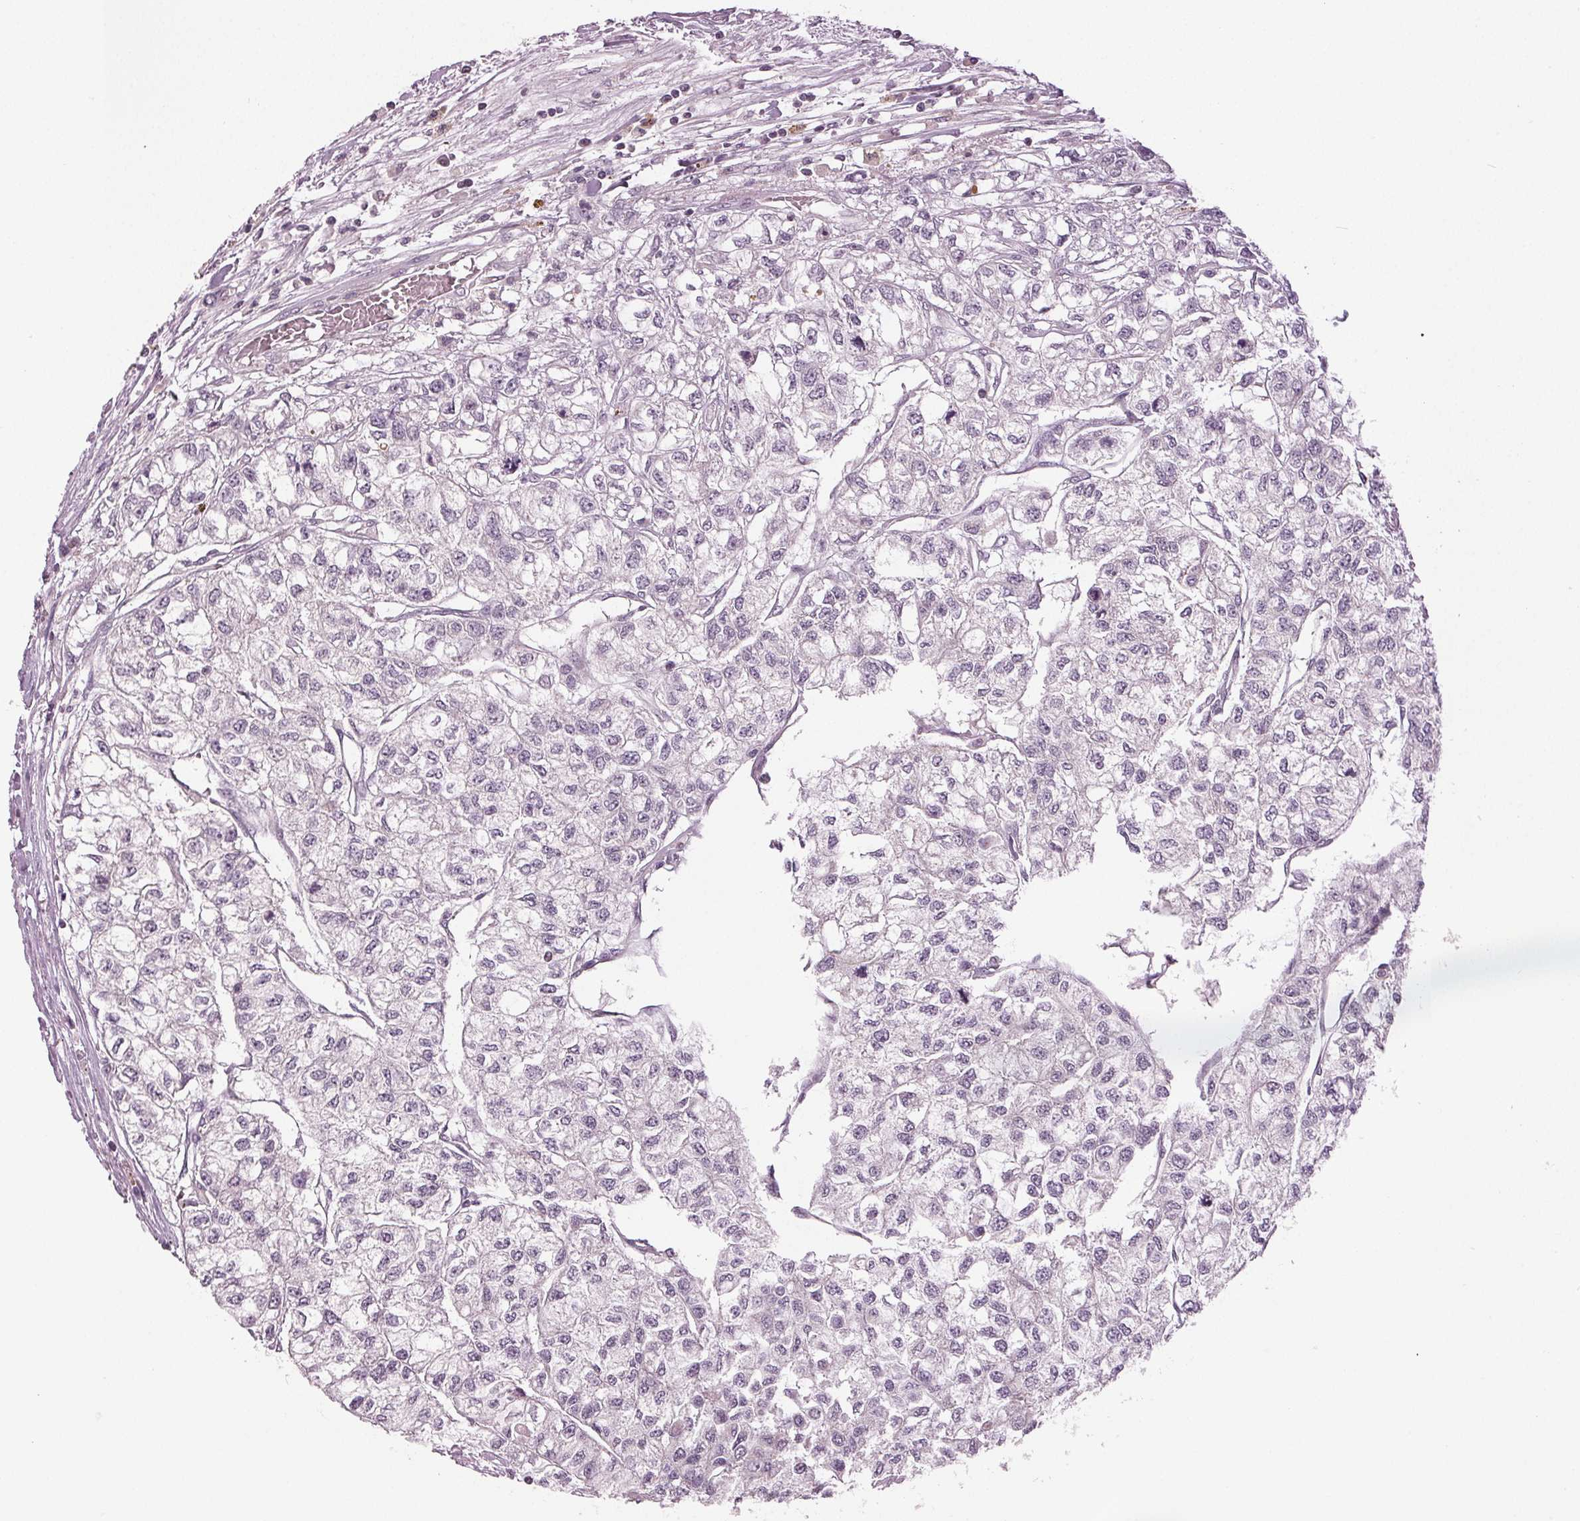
{"staining": {"intensity": "negative", "quantity": "none", "location": "none"}, "tissue": "renal cancer", "cell_type": "Tumor cells", "image_type": "cancer", "snomed": [{"axis": "morphology", "description": "Adenocarcinoma, NOS"}, {"axis": "topography", "description": "Kidney"}], "caption": "Tumor cells are negative for protein expression in human renal adenocarcinoma.", "gene": "ZNF605", "patient": {"sex": "male", "age": 56}}